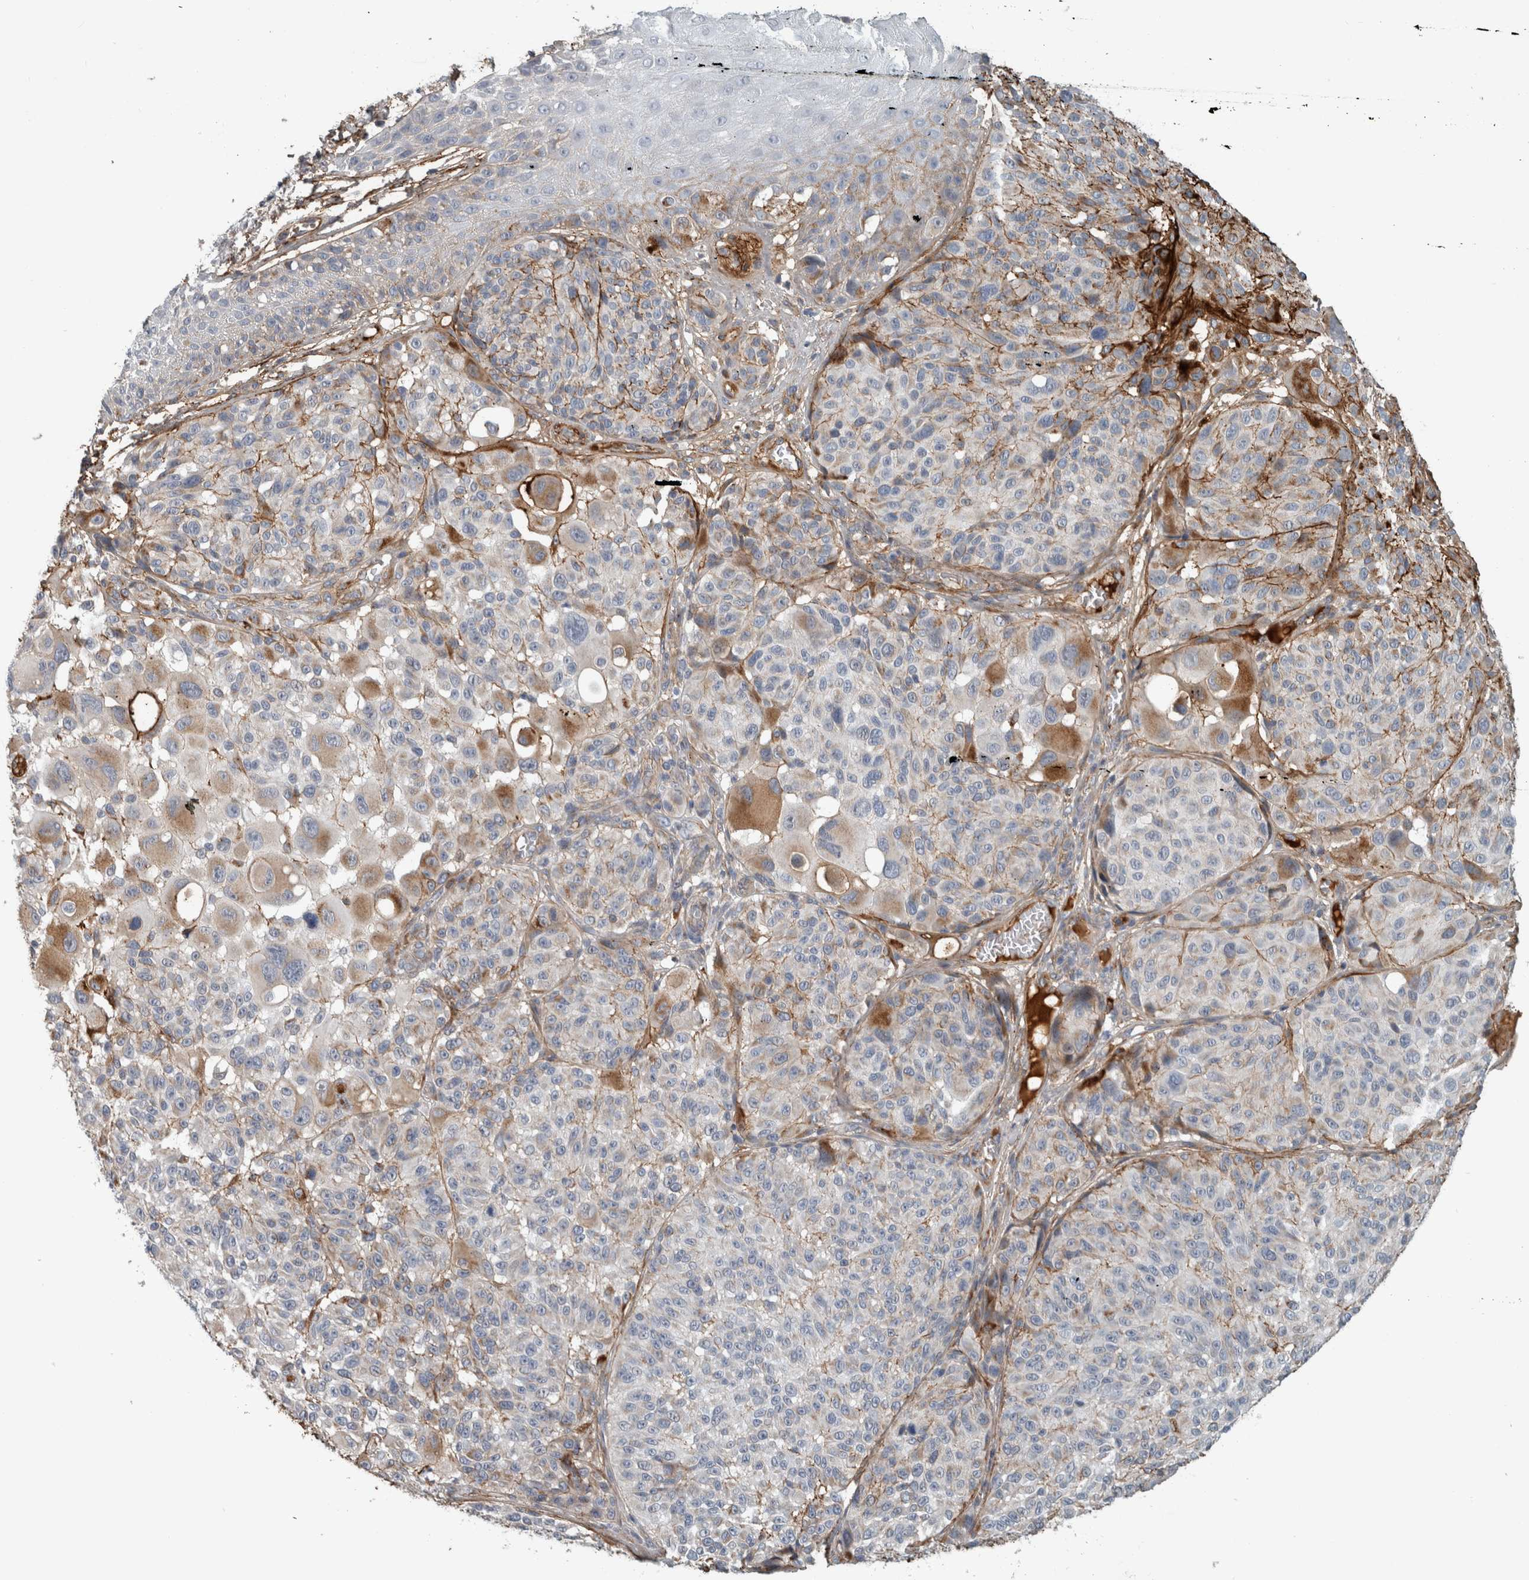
{"staining": {"intensity": "negative", "quantity": "none", "location": "none"}, "tissue": "melanoma", "cell_type": "Tumor cells", "image_type": "cancer", "snomed": [{"axis": "morphology", "description": "Malignant melanoma, NOS"}, {"axis": "topography", "description": "Skin"}], "caption": "This is a micrograph of immunohistochemistry staining of malignant melanoma, which shows no staining in tumor cells.", "gene": "FN1", "patient": {"sex": "male", "age": 83}}